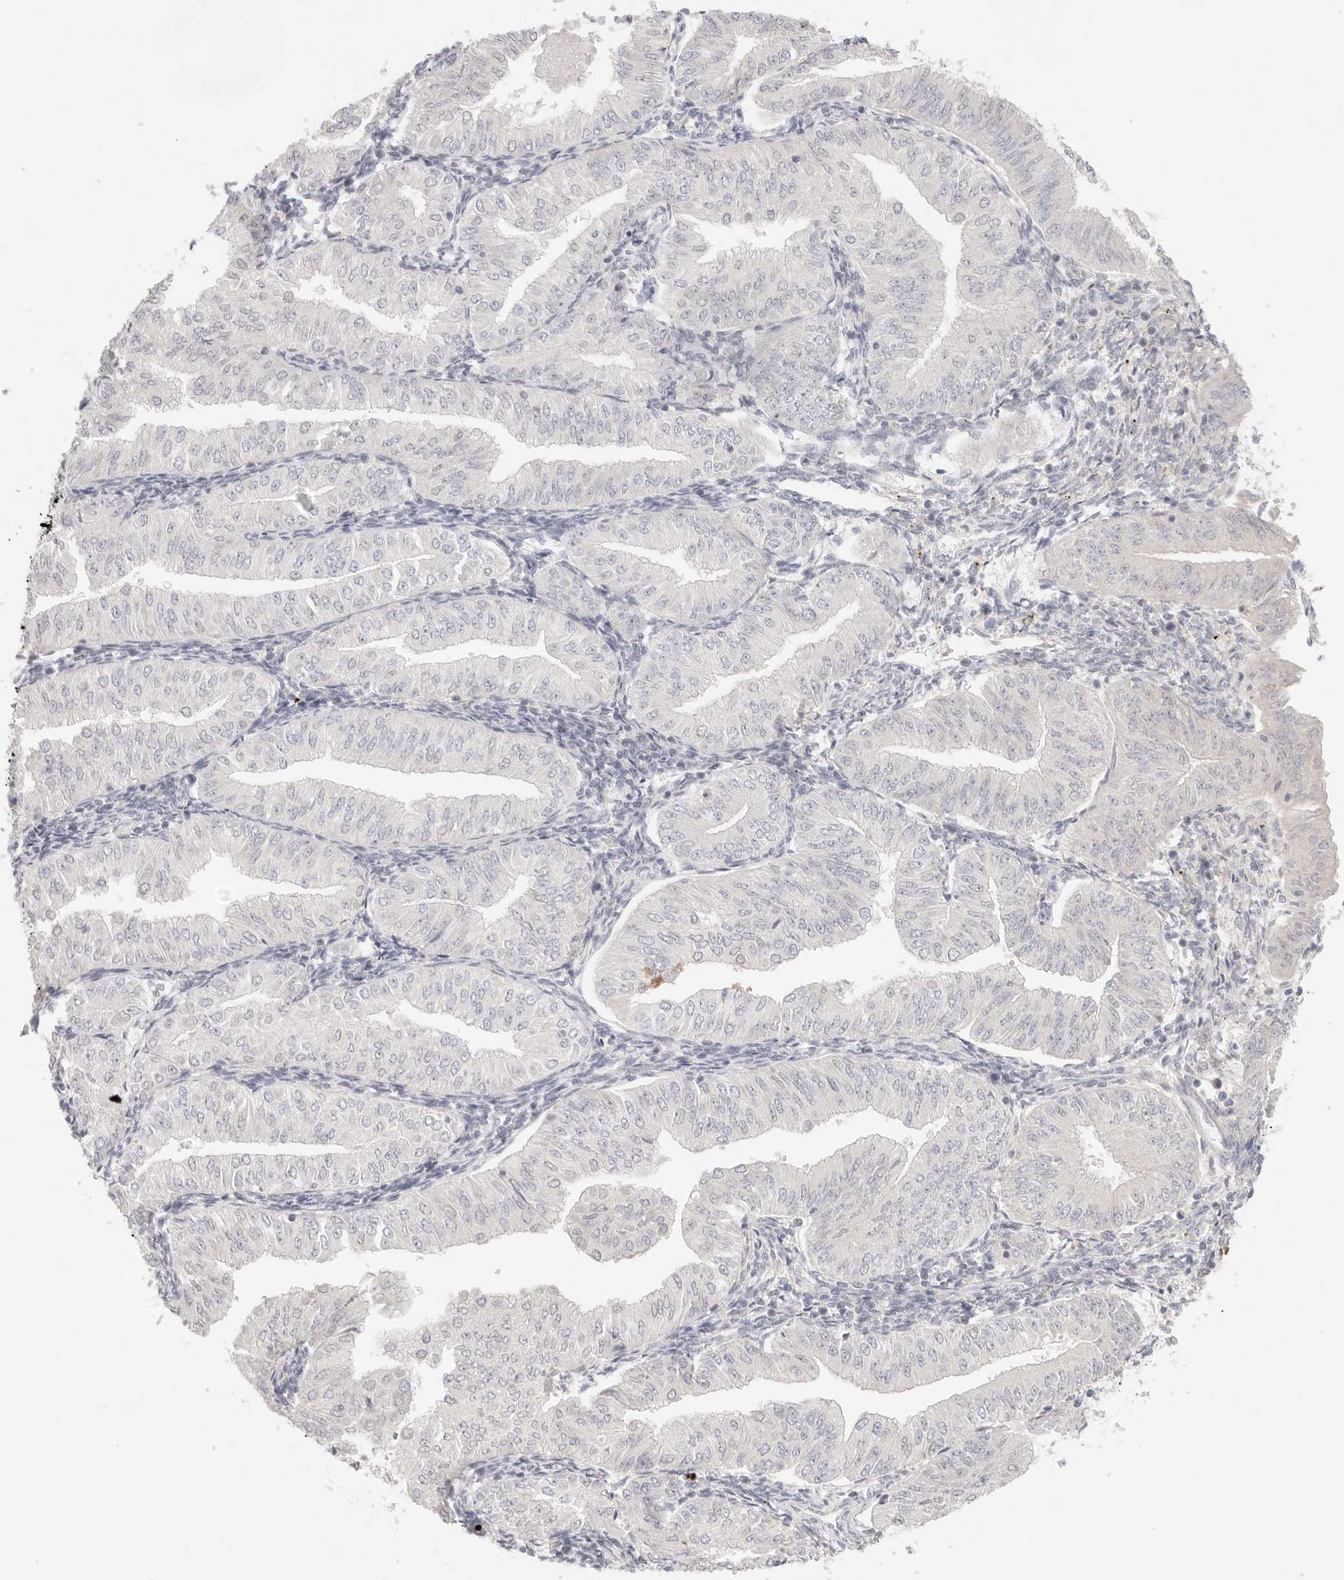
{"staining": {"intensity": "negative", "quantity": "none", "location": "none"}, "tissue": "endometrial cancer", "cell_type": "Tumor cells", "image_type": "cancer", "snomed": [{"axis": "morphology", "description": "Normal tissue, NOS"}, {"axis": "morphology", "description": "Adenocarcinoma, NOS"}, {"axis": "topography", "description": "Endometrium"}], "caption": "Immunohistochemical staining of endometrial adenocarcinoma reveals no significant expression in tumor cells.", "gene": "SPHK1", "patient": {"sex": "female", "age": 53}}